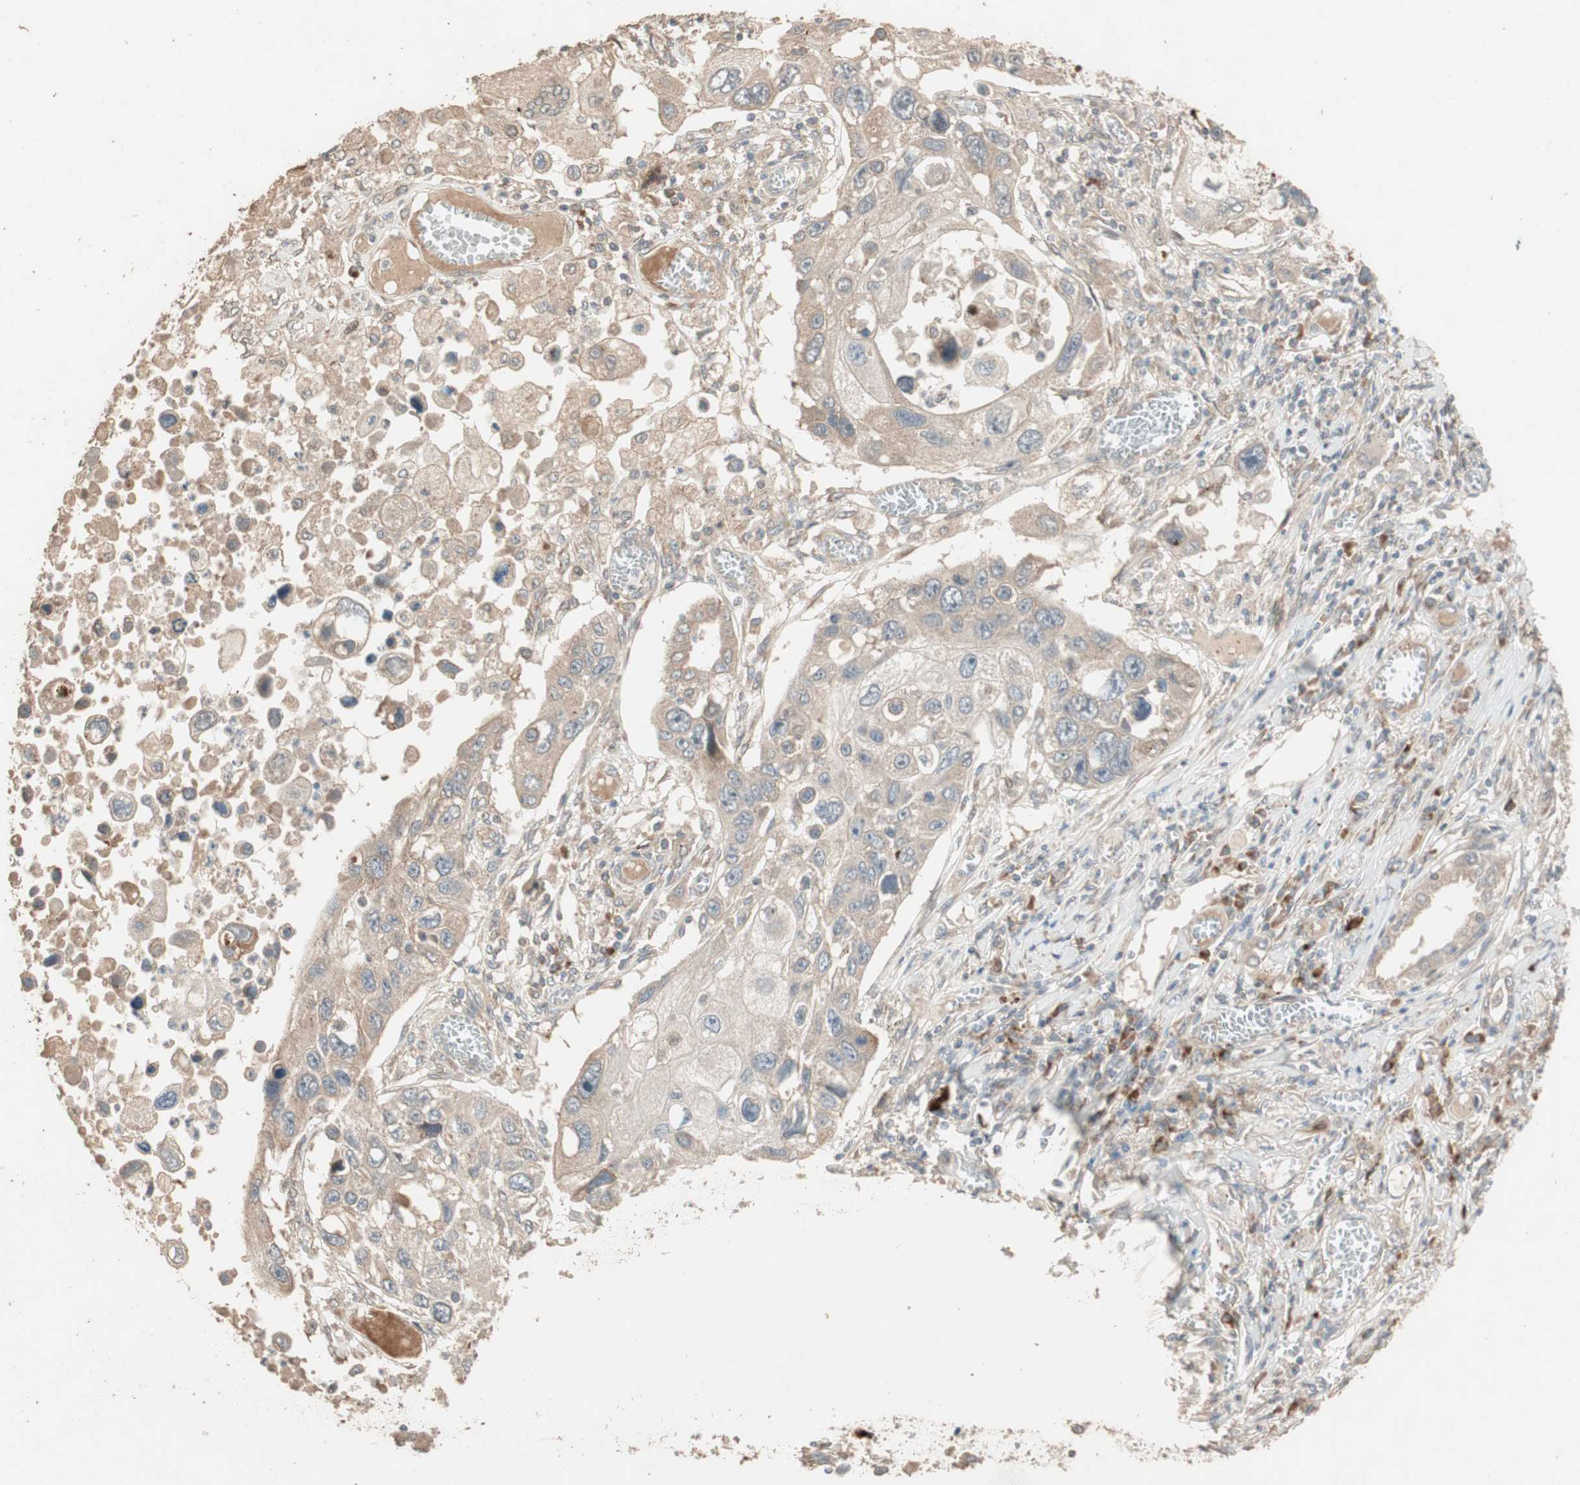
{"staining": {"intensity": "moderate", "quantity": ">75%", "location": "cytoplasmic/membranous"}, "tissue": "lung cancer", "cell_type": "Tumor cells", "image_type": "cancer", "snomed": [{"axis": "morphology", "description": "Squamous cell carcinoma, NOS"}, {"axis": "topography", "description": "Lung"}], "caption": "A brown stain highlights moderate cytoplasmic/membranous staining of a protein in lung cancer tumor cells.", "gene": "RARRES1", "patient": {"sex": "male", "age": 71}}